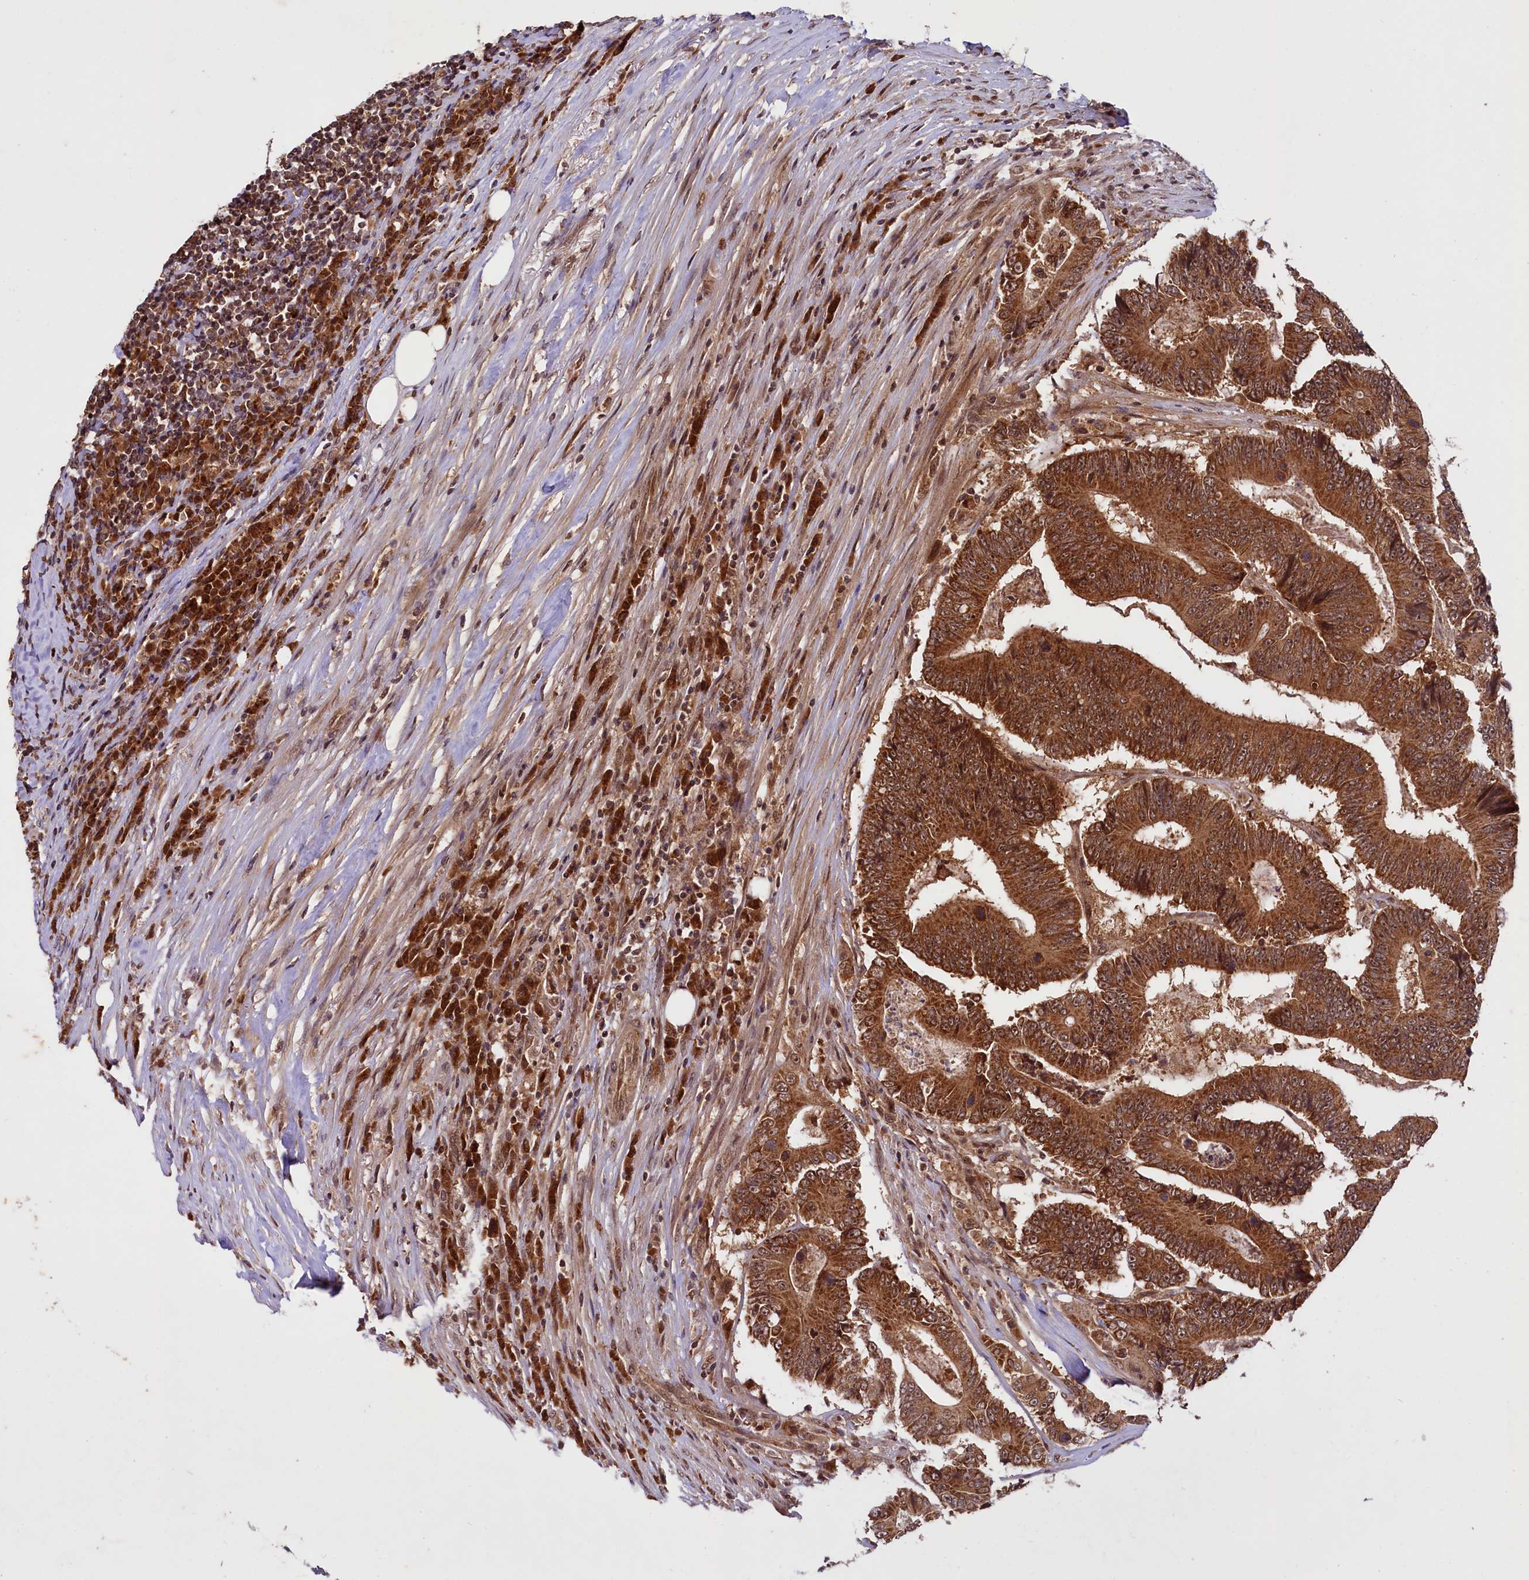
{"staining": {"intensity": "strong", "quantity": ">75%", "location": "cytoplasmic/membranous,nuclear"}, "tissue": "colorectal cancer", "cell_type": "Tumor cells", "image_type": "cancer", "snomed": [{"axis": "morphology", "description": "Adenocarcinoma, NOS"}, {"axis": "topography", "description": "Colon"}], "caption": "A high amount of strong cytoplasmic/membranous and nuclear expression is seen in approximately >75% of tumor cells in colorectal adenocarcinoma tissue.", "gene": "UBE3A", "patient": {"sex": "male", "age": 83}}